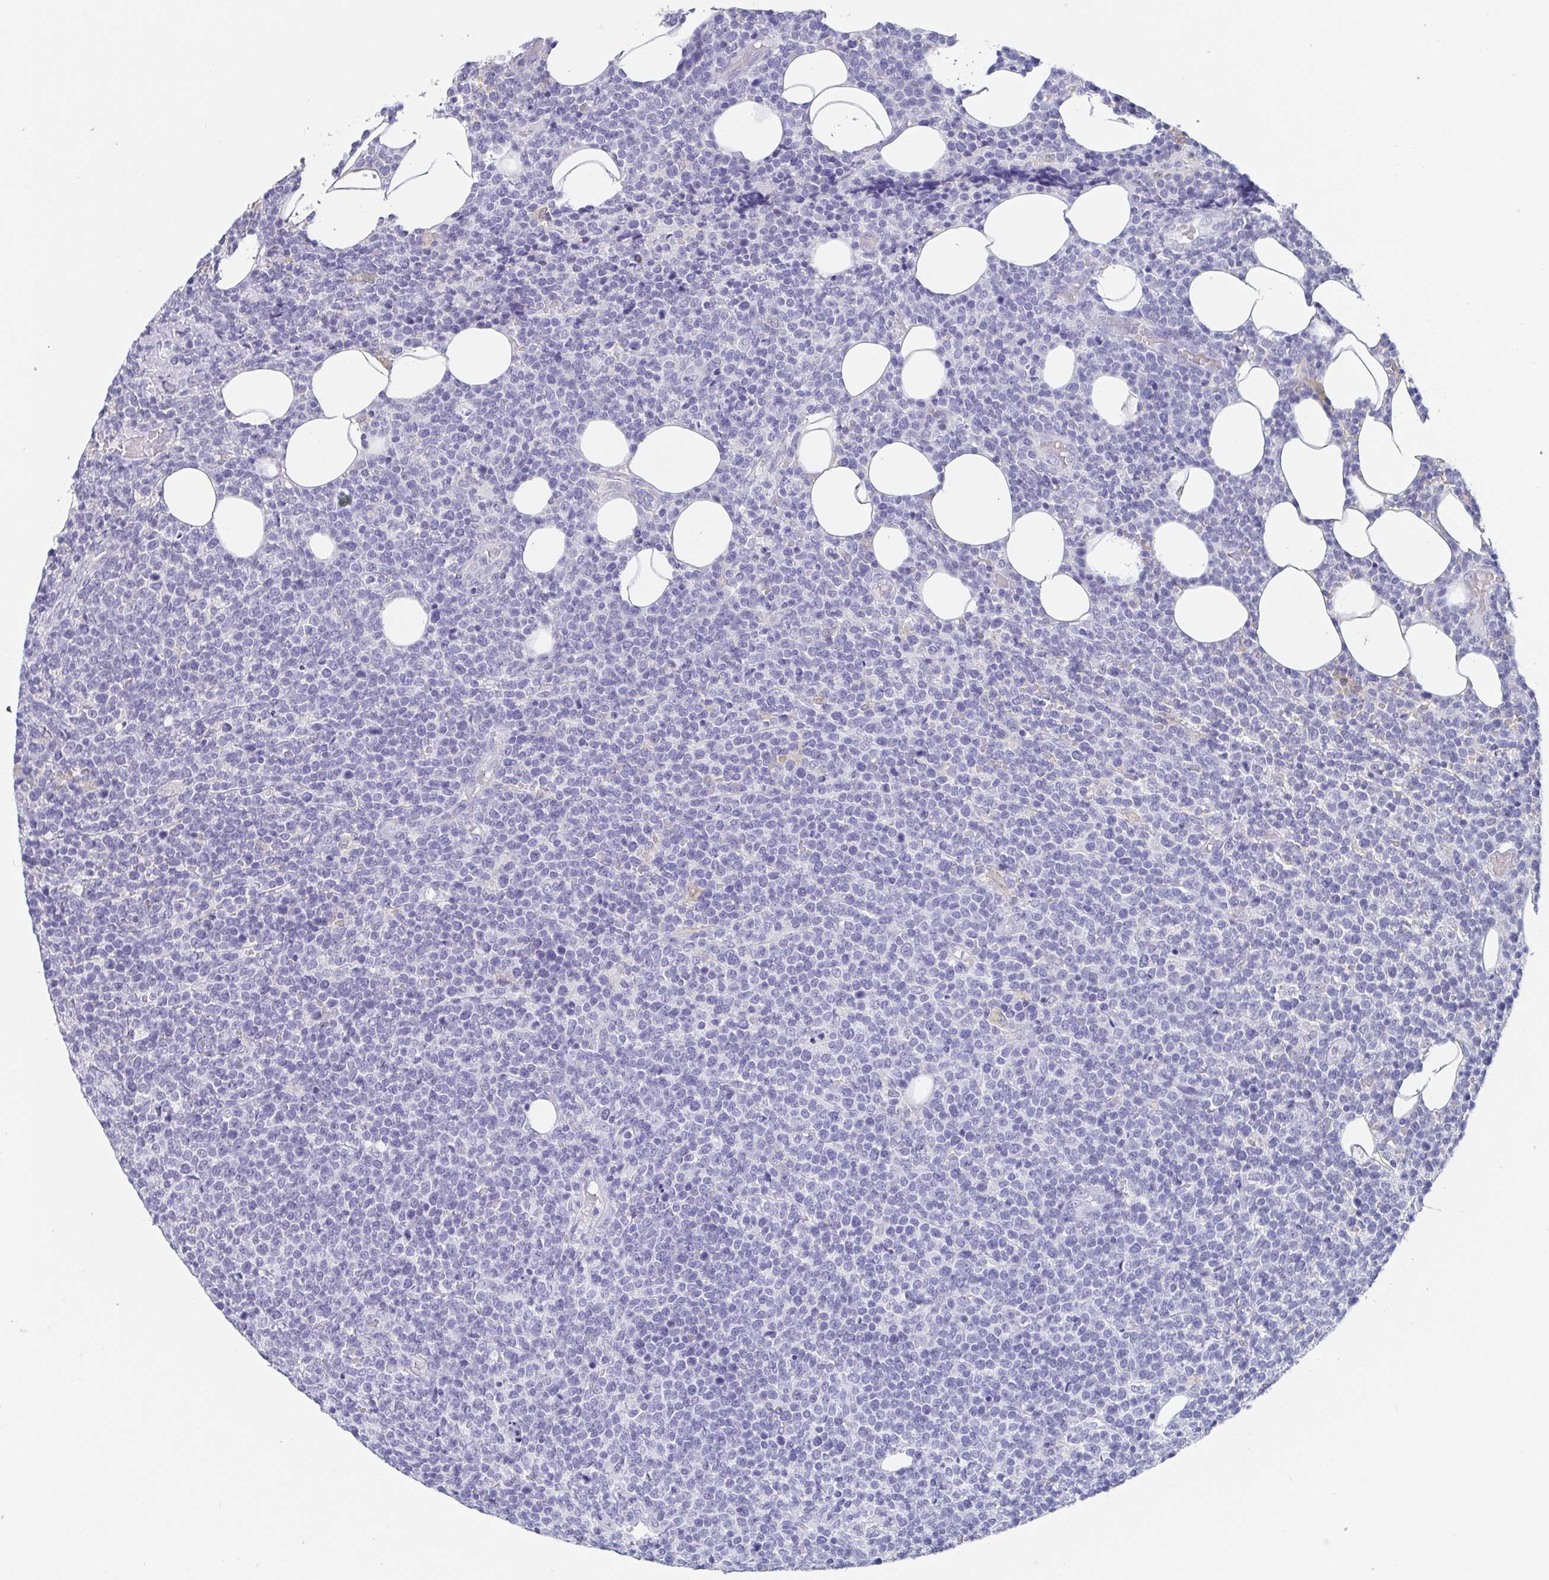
{"staining": {"intensity": "negative", "quantity": "none", "location": "none"}, "tissue": "lymphoma", "cell_type": "Tumor cells", "image_type": "cancer", "snomed": [{"axis": "morphology", "description": "Malignant lymphoma, non-Hodgkin's type, High grade"}, {"axis": "topography", "description": "Lymph node"}], "caption": "The histopathology image reveals no staining of tumor cells in lymphoma.", "gene": "IDH1", "patient": {"sex": "male", "age": 61}}